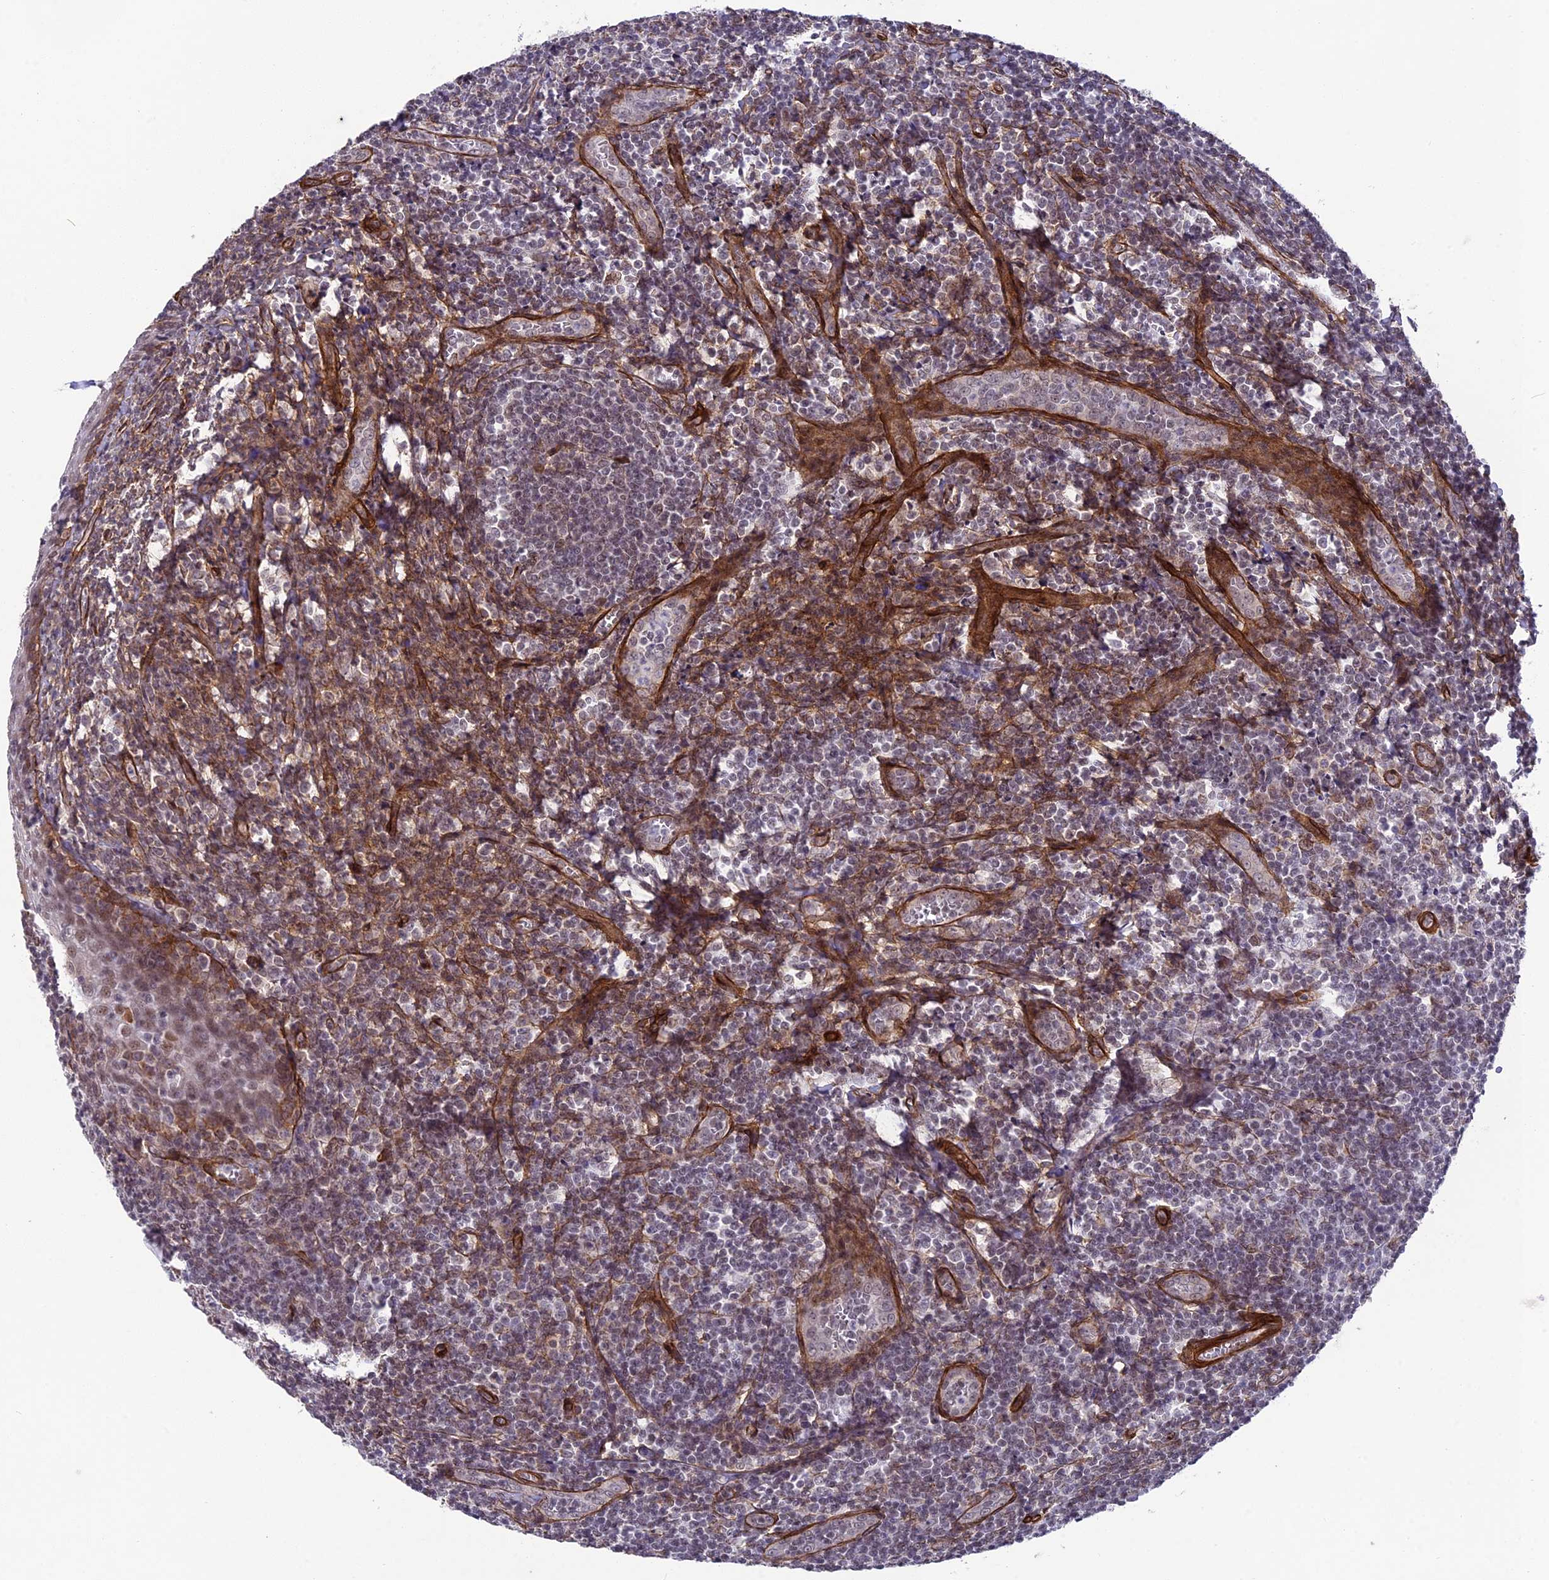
{"staining": {"intensity": "weak", "quantity": "<25%", "location": "nuclear"}, "tissue": "tonsil", "cell_type": "Germinal center cells", "image_type": "normal", "snomed": [{"axis": "morphology", "description": "Normal tissue, NOS"}, {"axis": "topography", "description": "Tonsil"}], "caption": "Immunohistochemistry (IHC) of benign human tonsil exhibits no staining in germinal center cells.", "gene": "TNS1", "patient": {"sex": "male", "age": 27}}